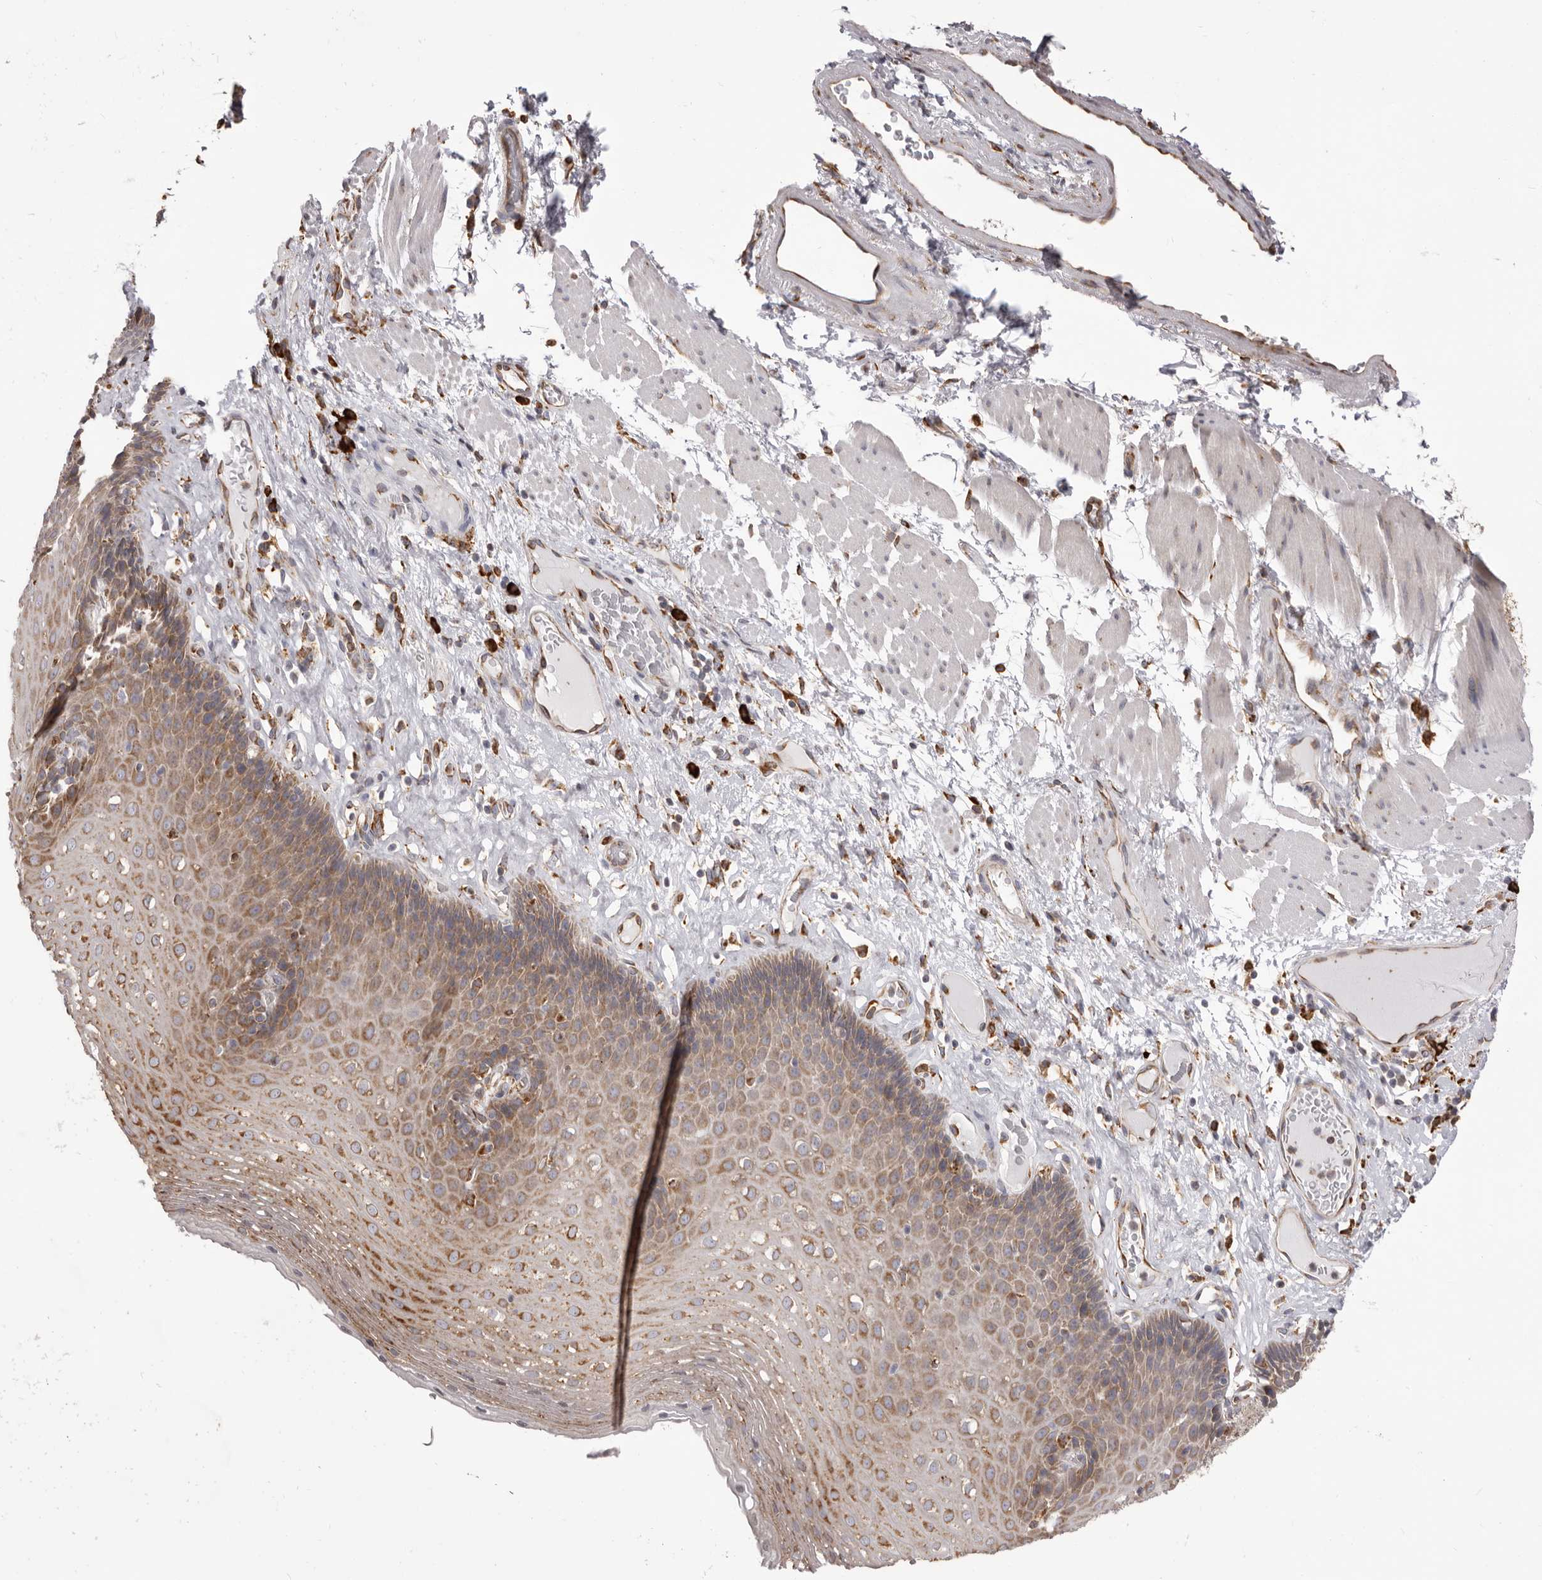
{"staining": {"intensity": "moderate", "quantity": "25%-75%", "location": "cytoplasmic/membranous"}, "tissue": "esophagus", "cell_type": "Squamous epithelial cells", "image_type": "normal", "snomed": [{"axis": "morphology", "description": "Normal tissue, NOS"}, {"axis": "topography", "description": "Esophagus"}], "caption": "Immunohistochemical staining of normal esophagus shows medium levels of moderate cytoplasmic/membranous expression in about 25%-75% of squamous epithelial cells.", "gene": "QRSL1", "patient": {"sex": "female", "age": 66}}